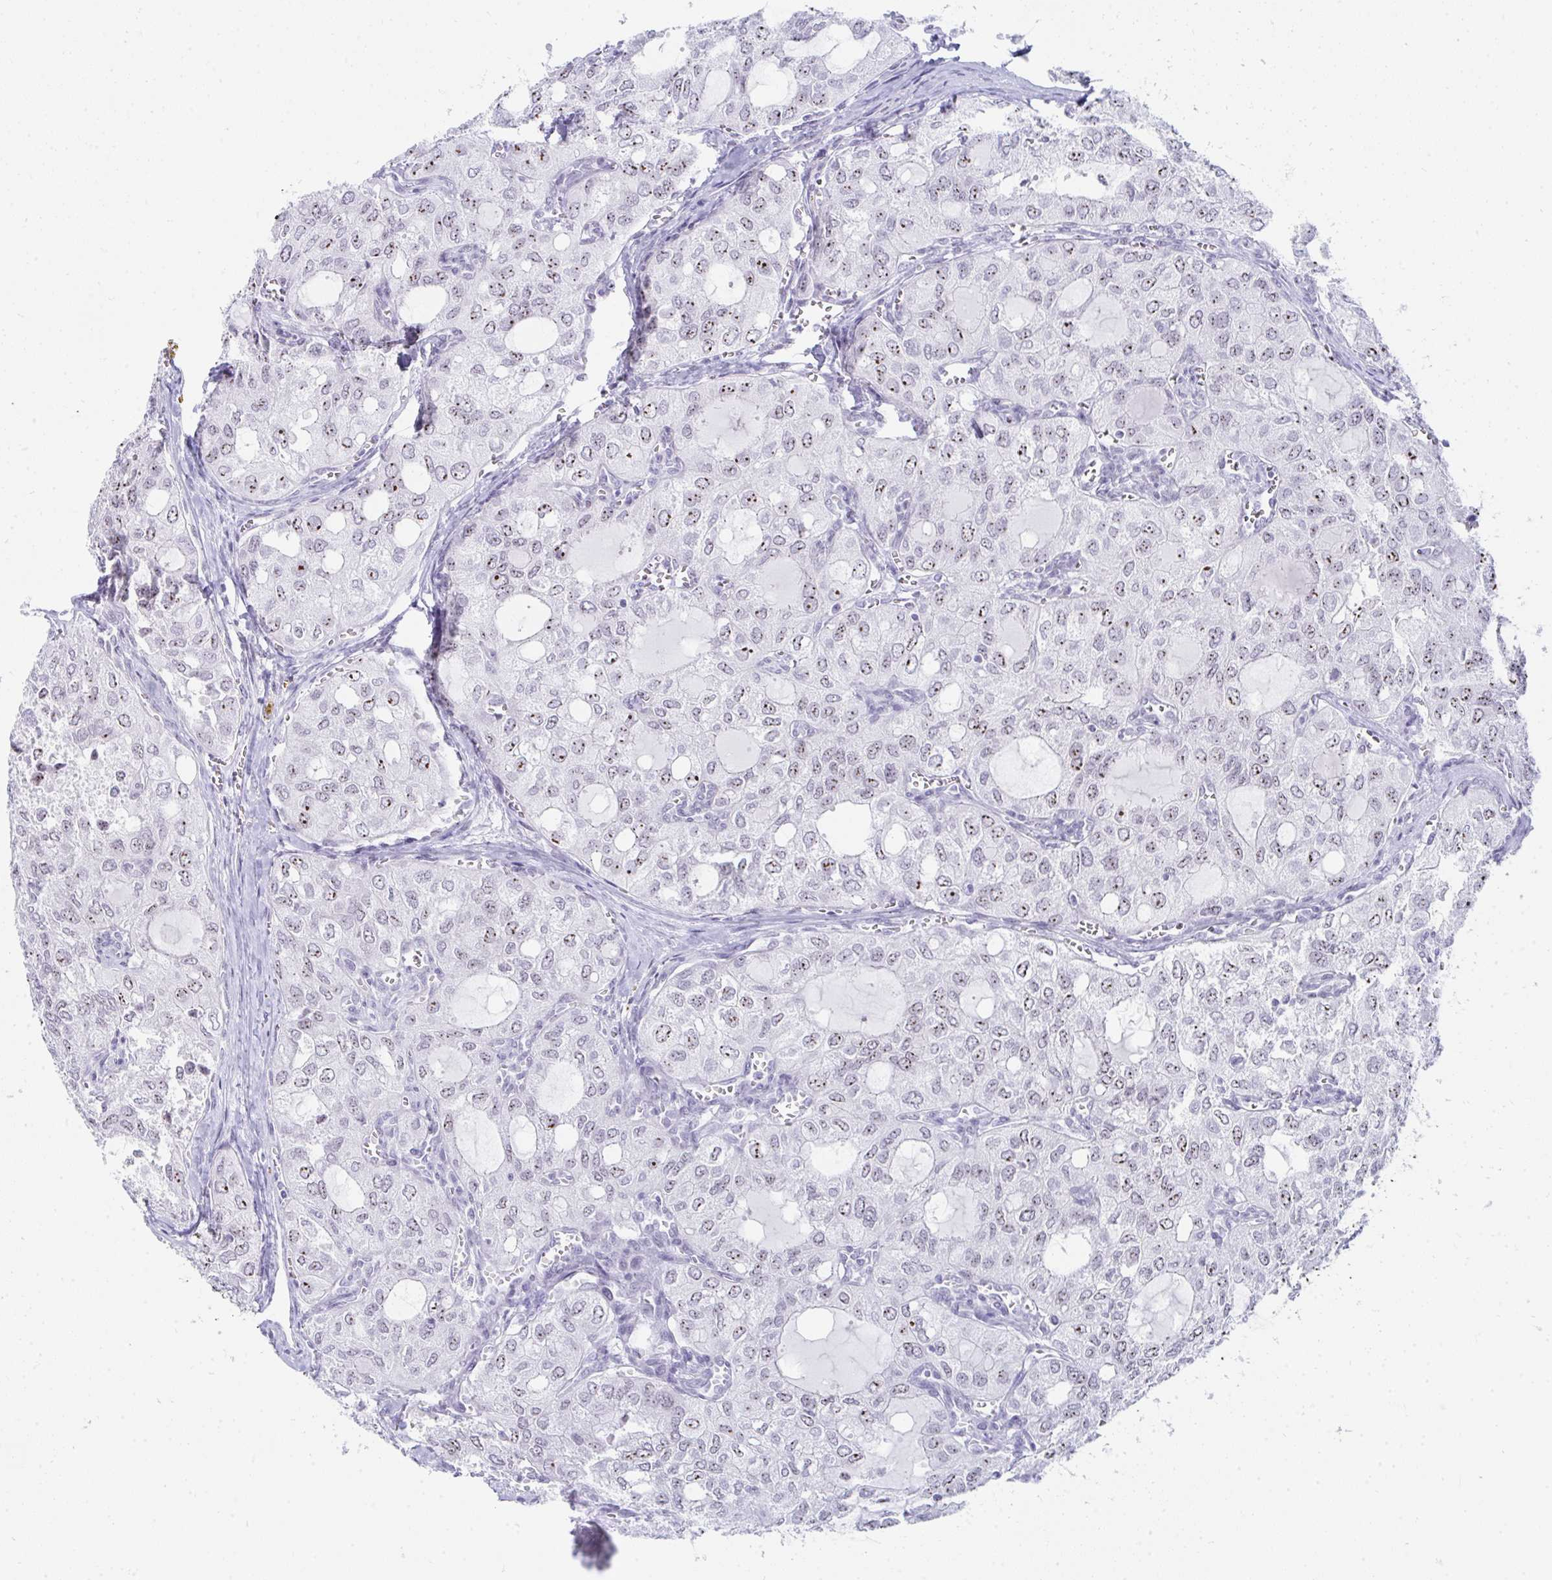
{"staining": {"intensity": "moderate", "quantity": ">75%", "location": "nuclear"}, "tissue": "thyroid cancer", "cell_type": "Tumor cells", "image_type": "cancer", "snomed": [{"axis": "morphology", "description": "Follicular adenoma carcinoma, NOS"}, {"axis": "topography", "description": "Thyroid gland"}], "caption": "Immunohistochemistry photomicrograph of human thyroid follicular adenoma carcinoma stained for a protein (brown), which reveals medium levels of moderate nuclear positivity in approximately >75% of tumor cells.", "gene": "NOP10", "patient": {"sex": "male", "age": 75}}